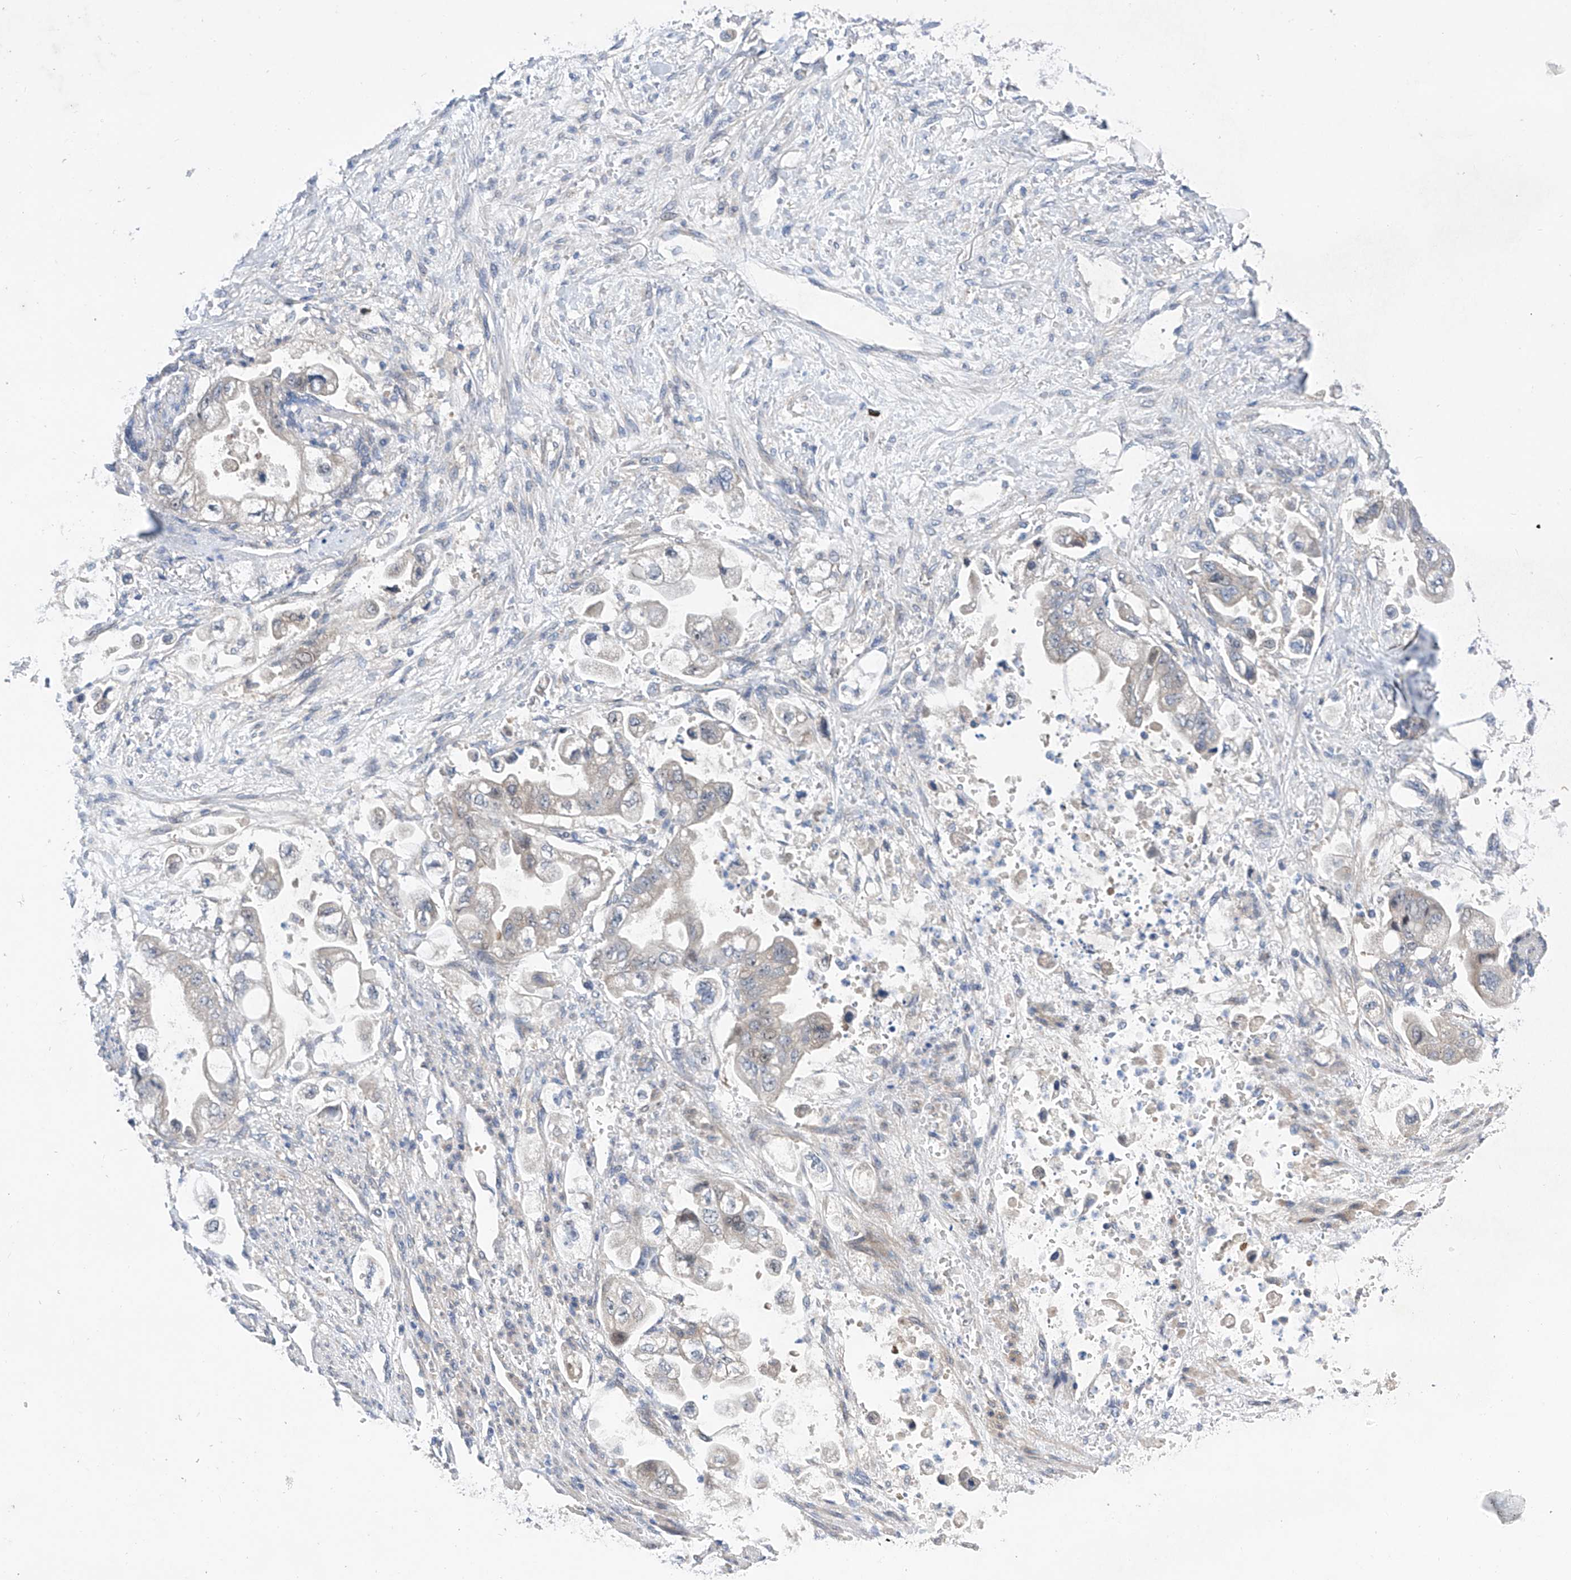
{"staining": {"intensity": "negative", "quantity": "none", "location": "none"}, "tissue": "stomach cancer", "cell_type": "Tumor cells", "image_type": "cancer", "snomed": [{"axis": "morphology", "description": "Adenocarcinoma, NOS"}, {"axis": "topography", "description": "Stomach"}], "caption": "Tumor cells are negative for protein expression in human stomach adenocarcinoma. Brightfield microscopy of immunohistochemistry (IHC) stained with DAB (3,3'-diaminobenzidine) (brown) and hematoxylin (blue), captured at high magnification.", "gene": "SRBD1", "patient": {"sex": "male", "age": 62}}